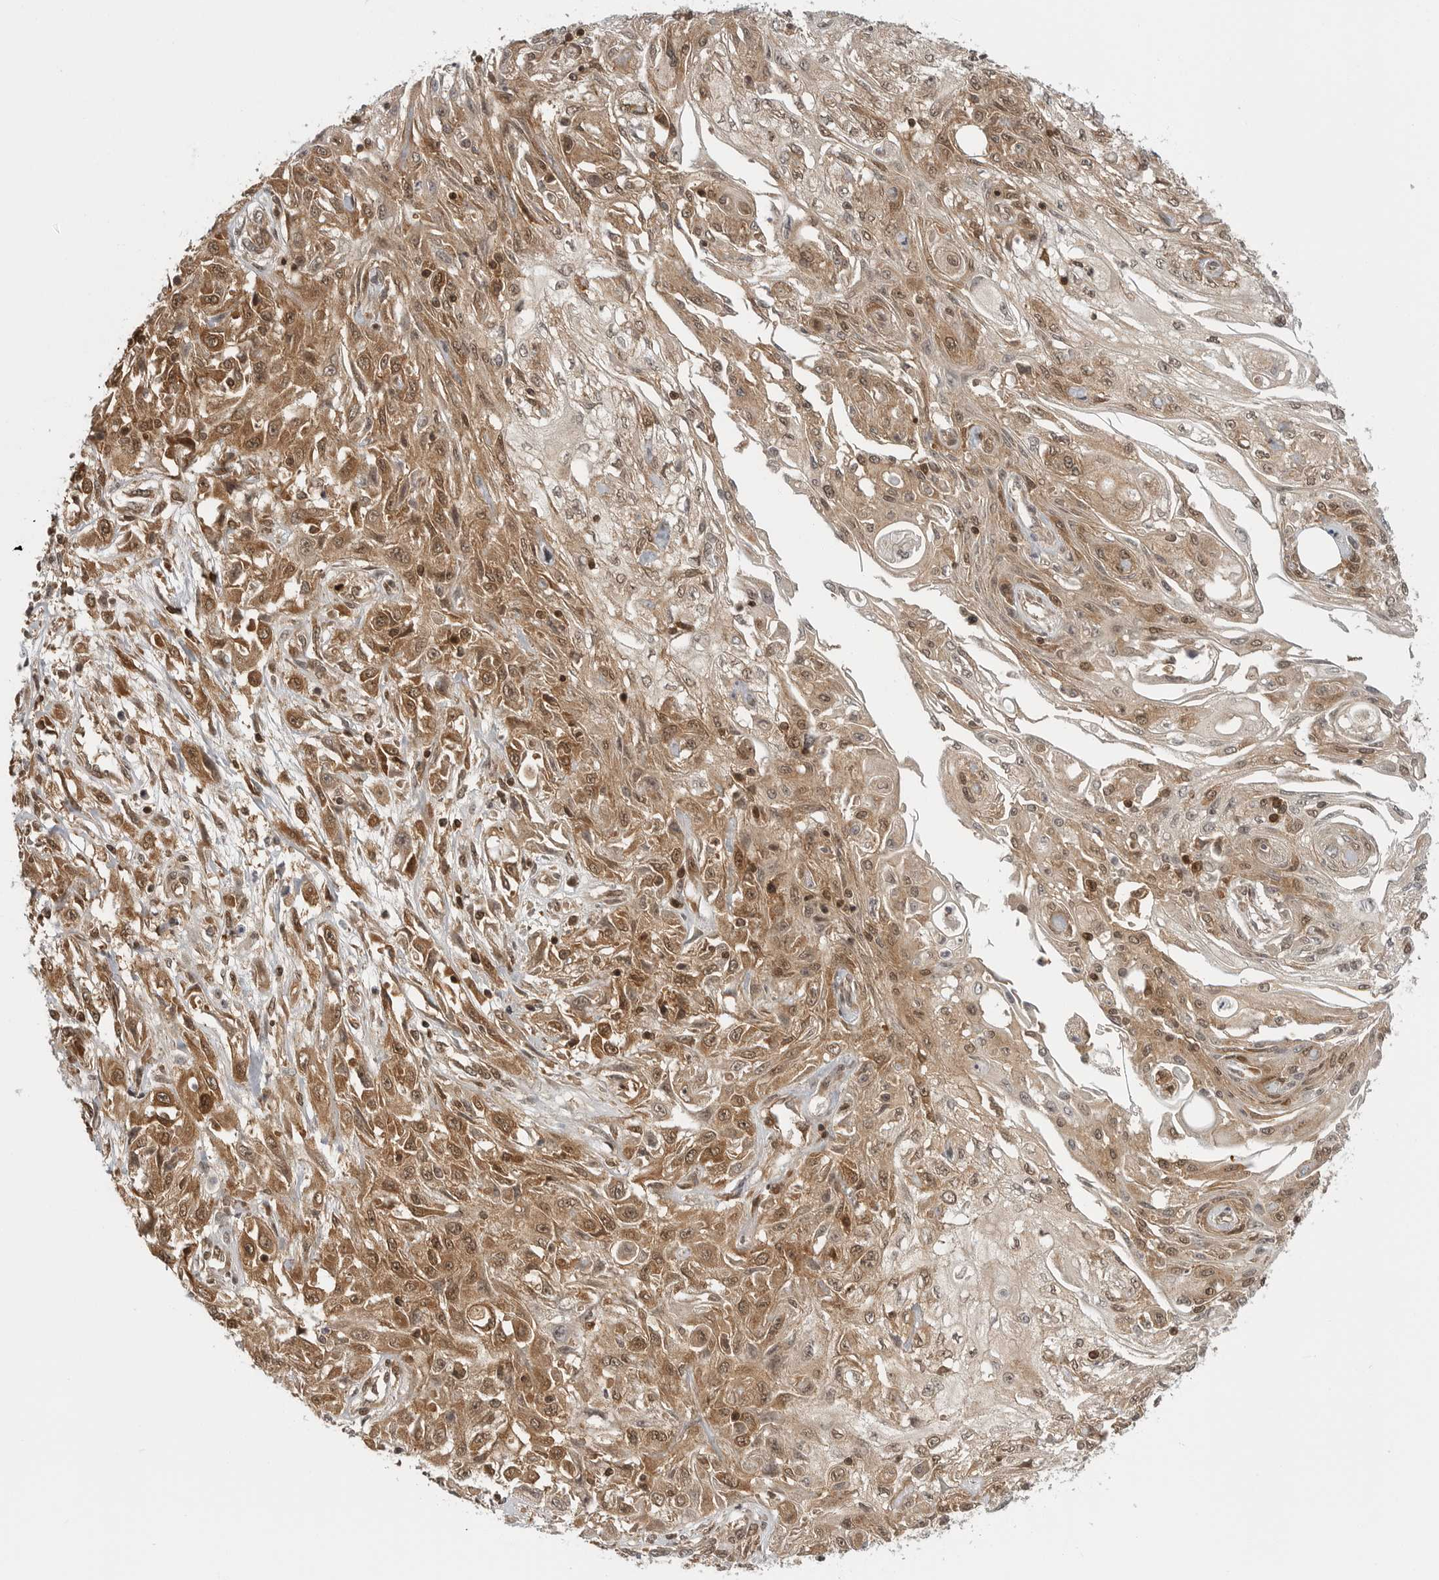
{"staining": {"intensity": "moderate", "quantity": ">75%", "location": "cytoplasmic/membranous,nuclear"}, "tissue": "skin cancer", "cell_type": "Tumor cells", "image_type": "cancer", "snomed": [{"axis": "morphology", "description": "Squamous cell carcinoma, NOS"}, {"axis": "morphology", "description": "Squamous cell carcinoma, metastatic, NOS"}, {"axis": "topography", "description": "Skin"}, {"axis": "topography", "description": "Lymph node"}], "caption": "Skin cancer was stained to show a protein in brown. There is medium levels of moderate cytoplasmic/membranous and nuclear staining in approximately >75% of tumor cells.", "gene": "SZRD1", "patient": {"sex": "male", "age": 75}}